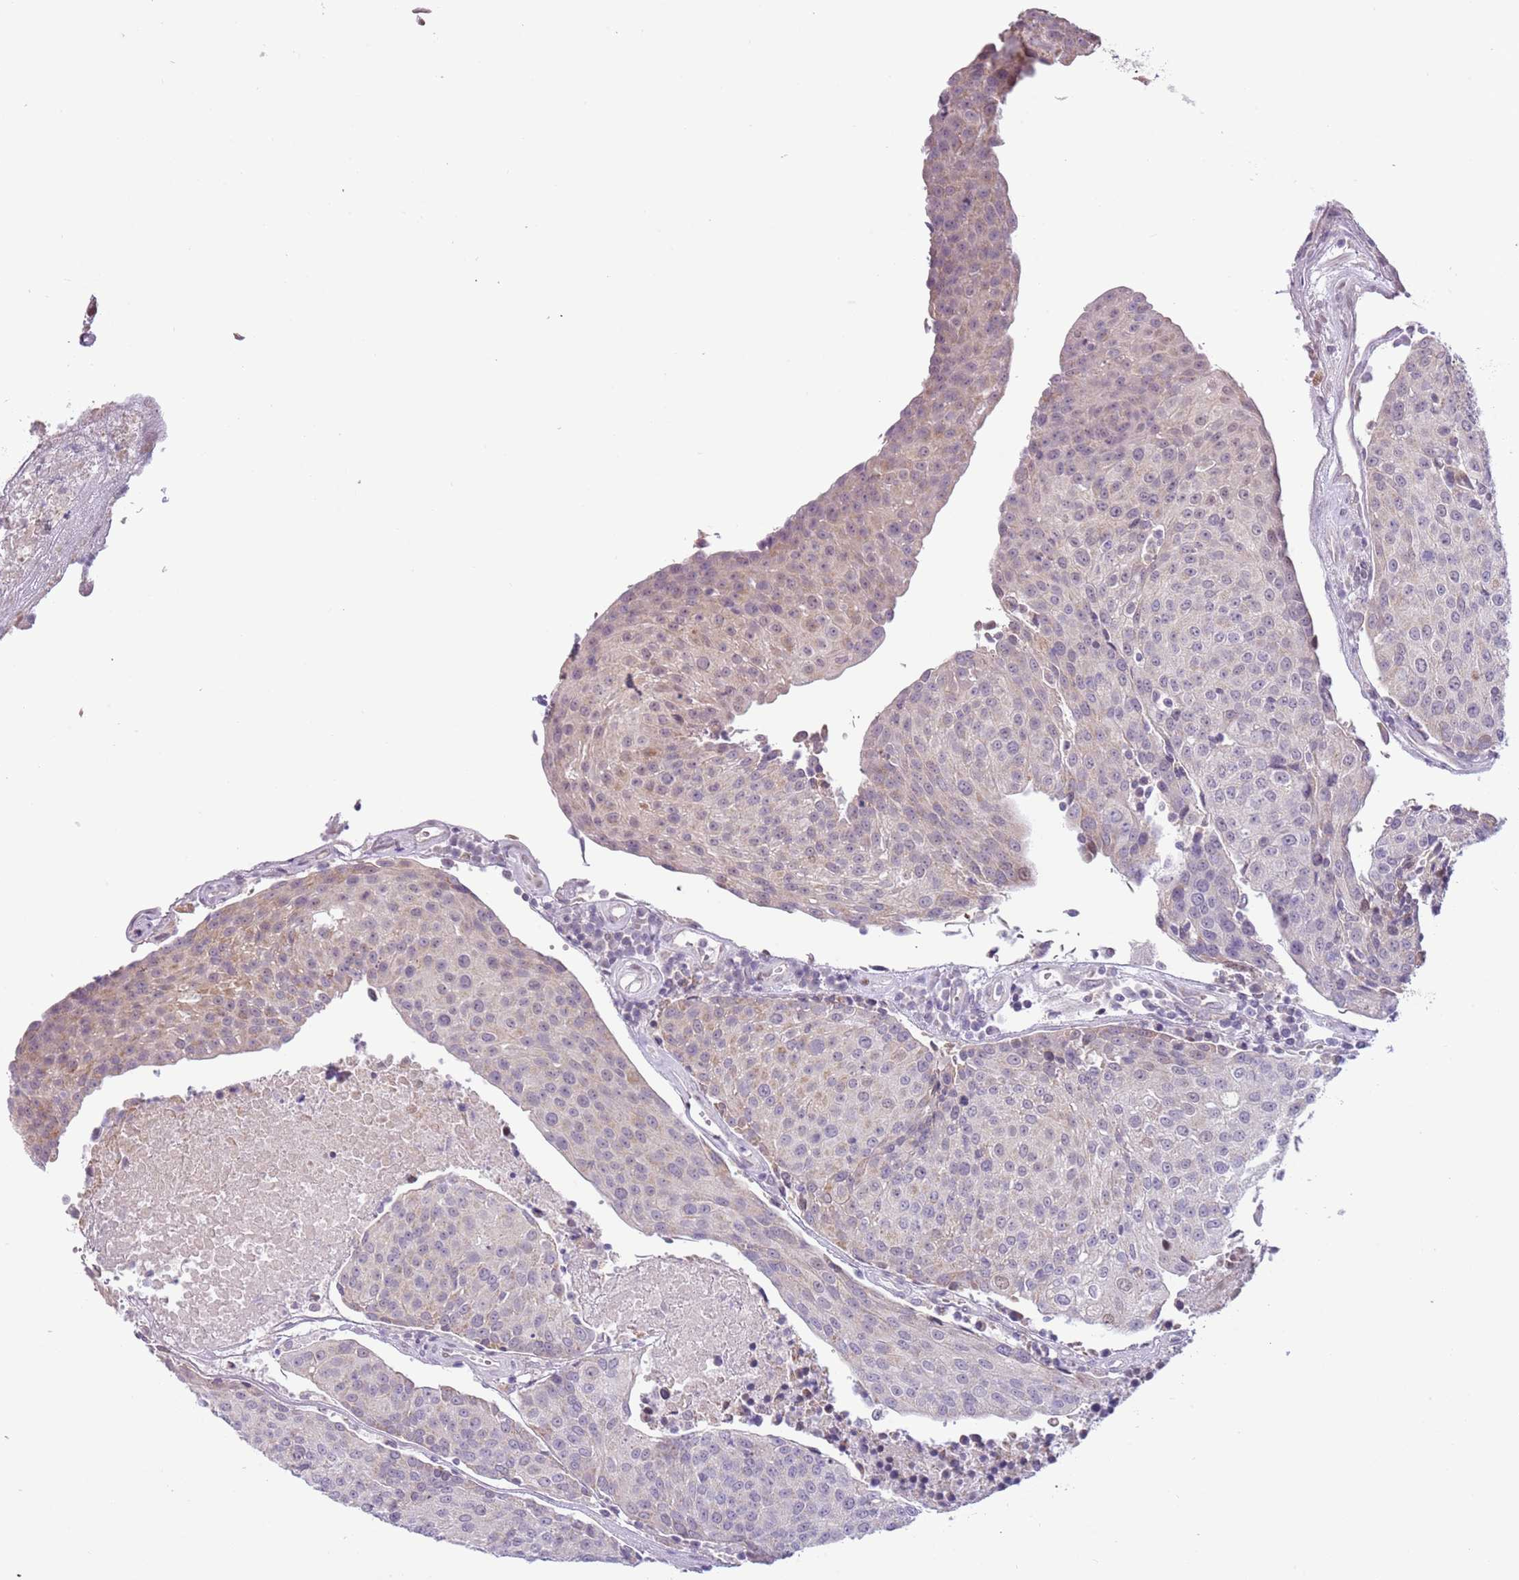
{"staining": {"intensity": "weak", "quantity": "<25%", "location": "cytoplasmic/membranous"}, "tissue": "urothelial cancer", "cell_type": "Tumor cells", "image_type": "cancer", "snomed": [{"axis": "morphology", "description": "Urothelial carcinoma, High grade"}, {"axis": "topography", "description": "Urinary bladder"}], "caption": "Human urothelial carcinoma (high-grade) stained for a protein using IHC shows no staining in tumor cells.", "gene": "MLLT11", "patient": {"sex": "female", "age": 85}}